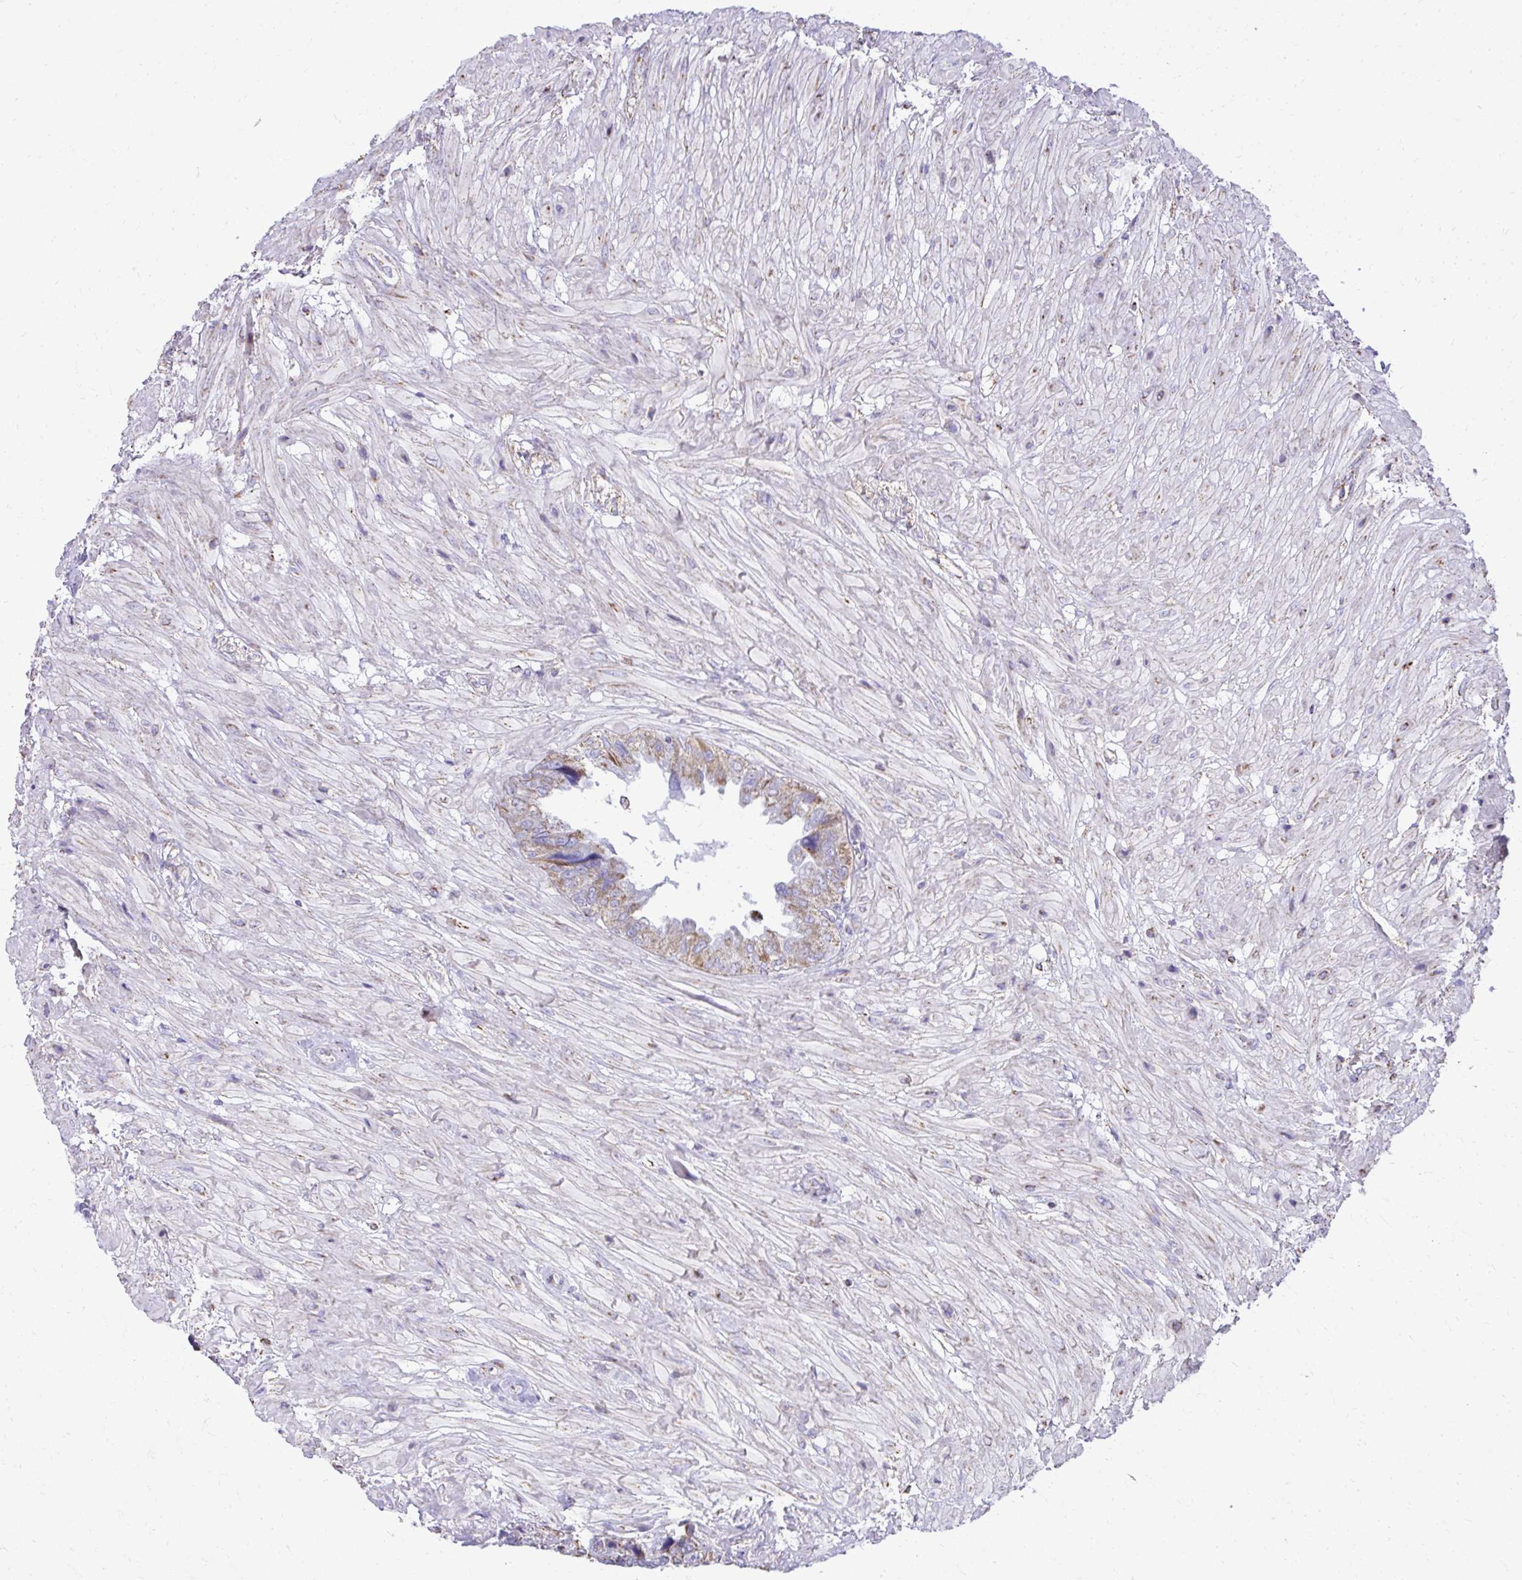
{"staining": {"intensity": "weak", "quantity": "<25%", "location": "cytoplasmic/membranous"}, "tissue": "seminal vesicle", "cell_type": "Glandular cells", "image_type": "normal", "snomed": [{"axis": "morphology", "description": "Normal tissue, NOS"}, {"axis": "topography", "description": "Seminal veicle"}], "caption": "There is no significant staining in glandular cells of seminal vesicle. (Brightfield microscopy of DAB immunohistochemistry (IHC) at high magnification).", "gene": "MPZL2", "patient": {"sex": "male", "age": 55}}